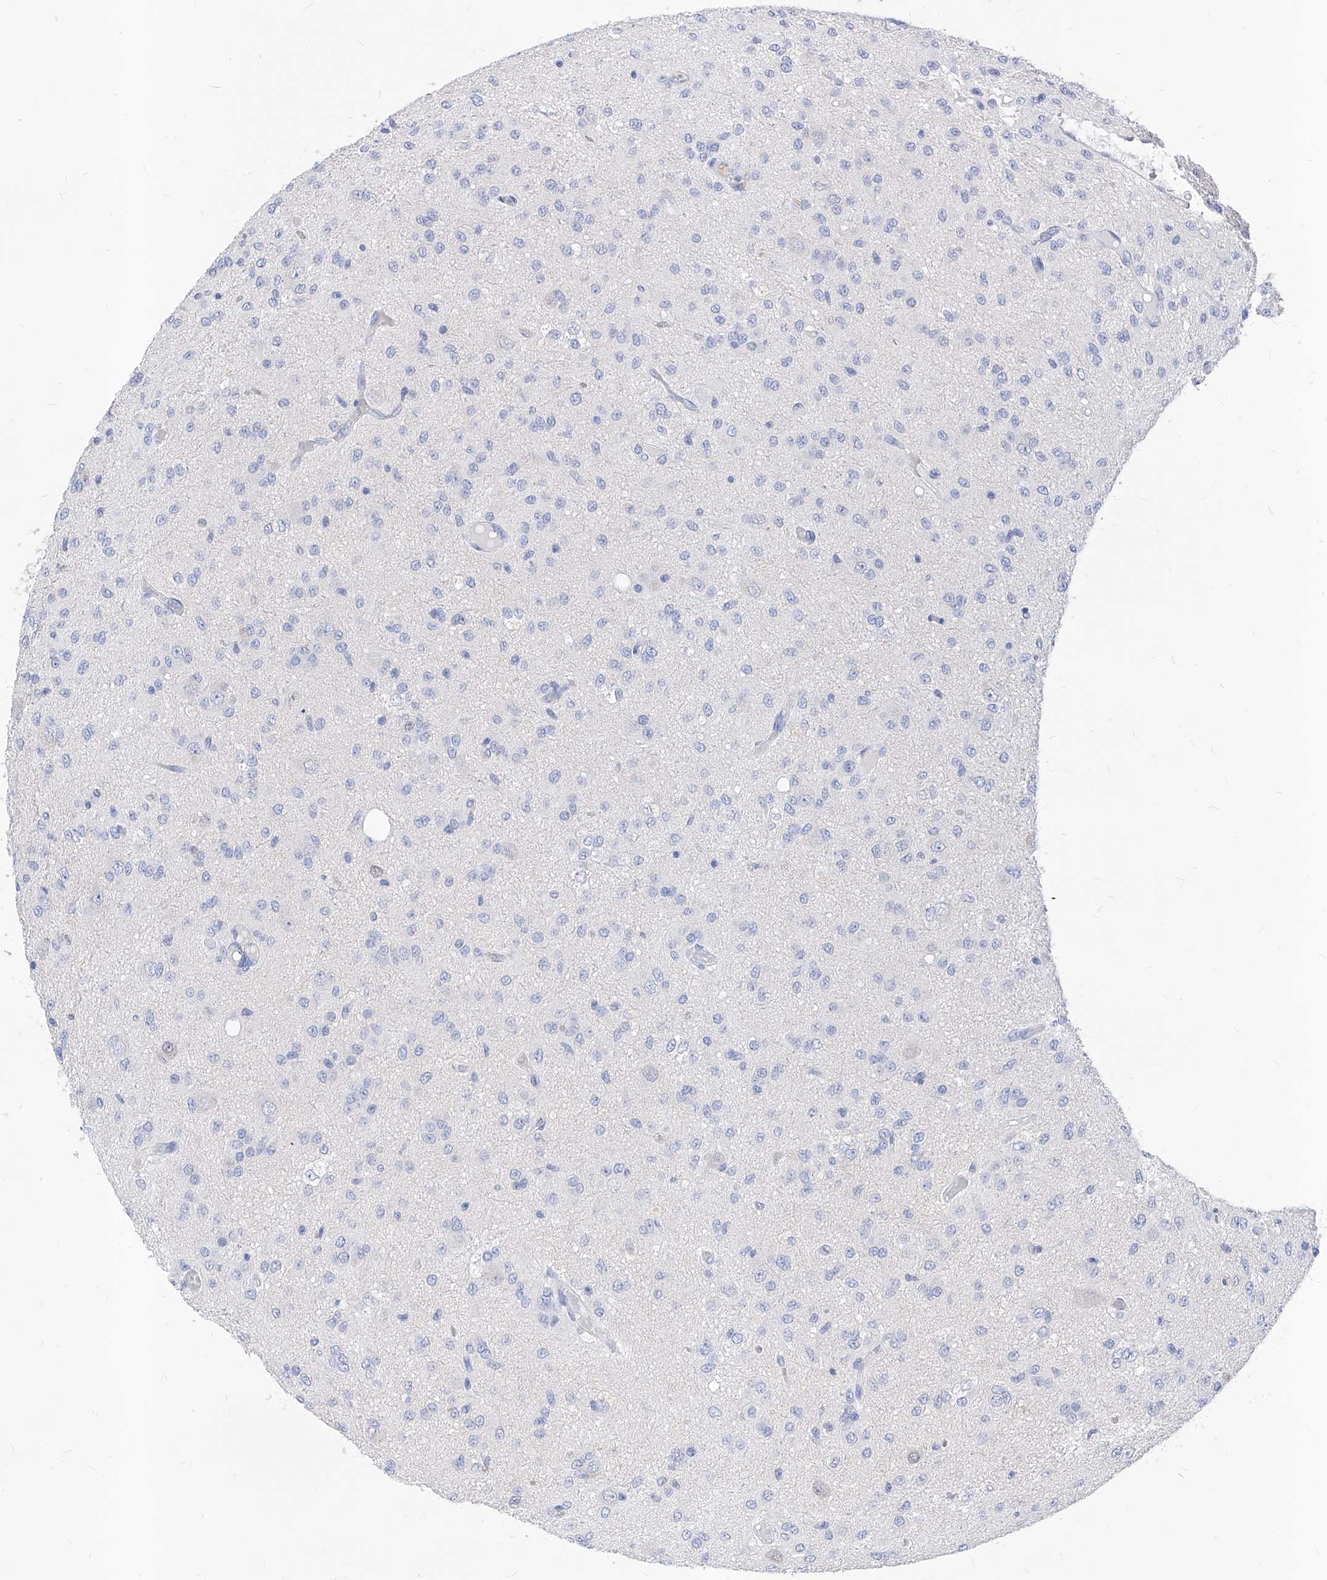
{"staining": {"intensity": "negative", "quantity": "none", "location": "none"}, "tissue": "glioma", "cell_type": "Tumor cells", "image_type": "cancer", "snomed": [{"axis": "morphology", "description": "Glioma, malignant, High grade"}, {"axis": "topography", "description": "Brain"}], "caption": "IHC image of neoplastic tissue: human glioma stained with DAB (3,3'-diaminobenzidine) exhibits no significant protein staining in tumor cells.", "gene": "VAX1", "patient": {"sex": "female", "age": 59}}